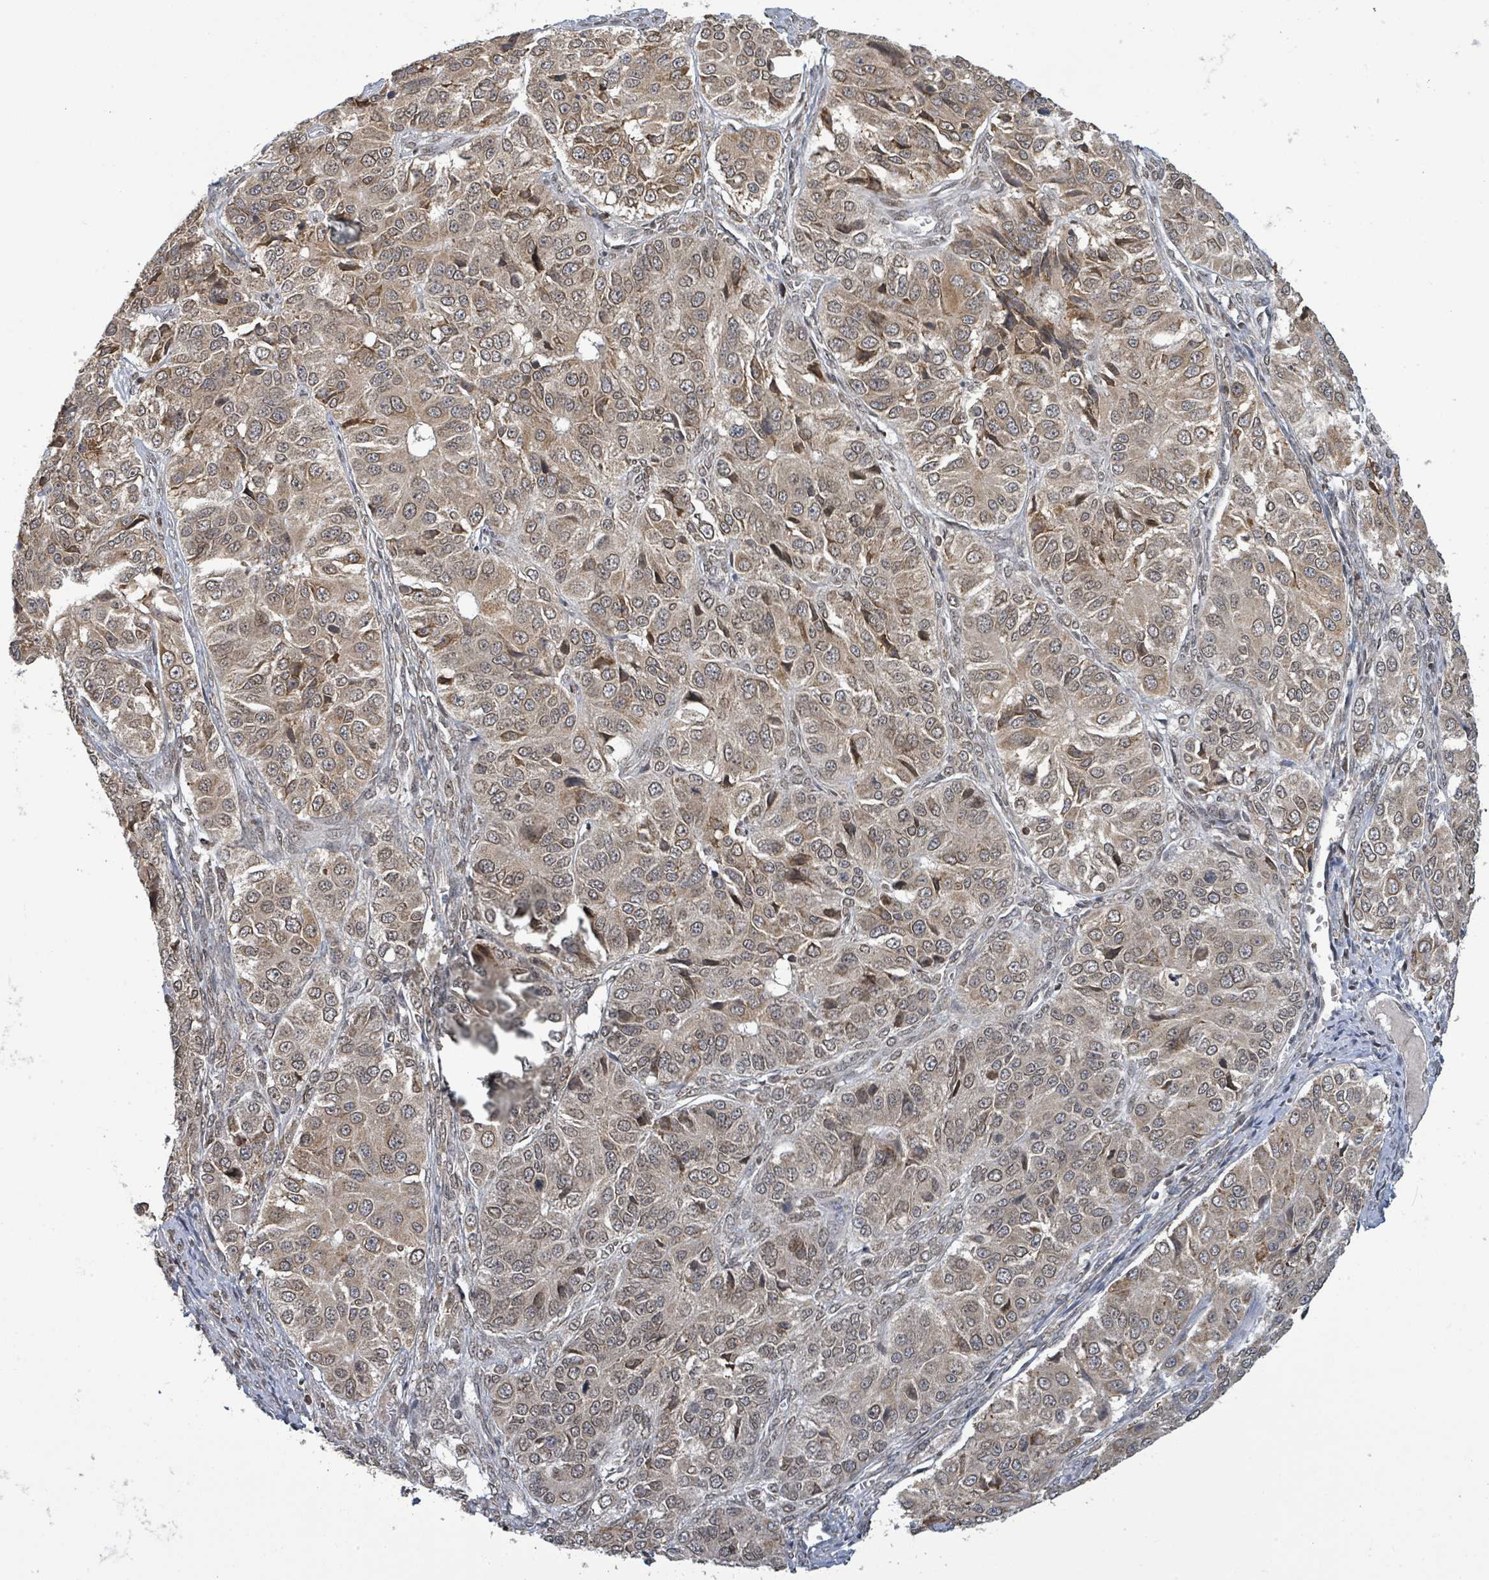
{"staining": {"intensity": "moderate", "quantity": ">75%", "location": "cytoplasmic/membranous,nuclear"}, "tissue": "ovarian cancer", "cell_type": "Tumor cells", "image_type": "cancer", "snomed": [{"axis": "morphology", "description": "Carcinoma, endometroid"}, {"axis": "topography", "description": "Ovary"}], "caption": "Immunohistochemistry (IHC) micrograph of ovarian cancer (endometroid carcinoma) stained for a protein (brown), which reveals medium levels of moderate cytoplasmic/membranous and nuclear expression in about >75% of tumor cells.", "gene": "SBF2", "patient": {"sex": "female", "age": 51}}